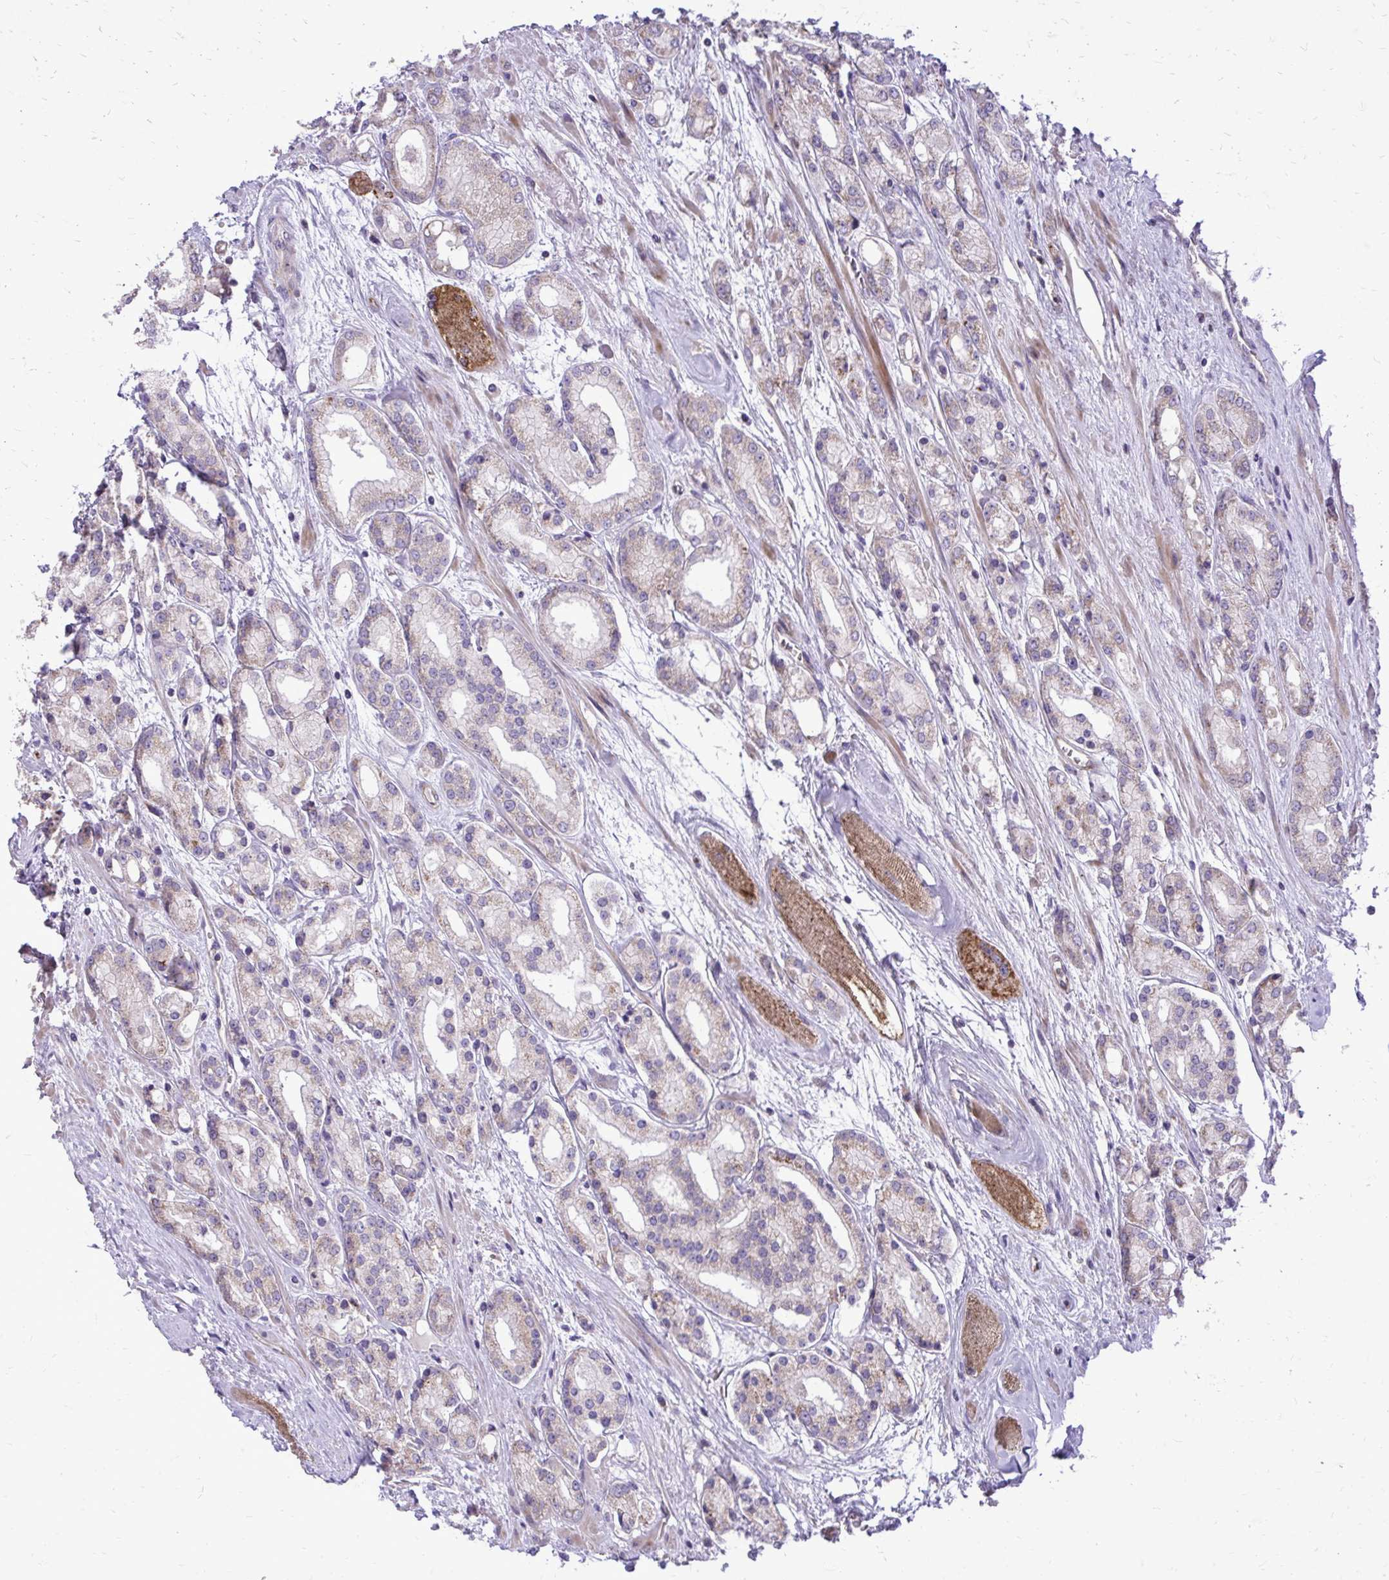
{"staining": {"intensity": "weak", "quantity": "25%-75%", "location": "cytoplasmic/membranous"}, "tissue": "prostate cancer", "cell_type": "Tumor cells", "image_type": "cancer", "snomed": [{"axis": "morphology", "description": "Adenocarcinoma, High grade"}, {"axis": "topography", "description": "Prostate"}], "caption": "This is a histology image of immunohistochemistry (IHC) staining of prostate adenocarcinoma (high-grade), which shows weak staining in the cytoplasmic/membranous of tumor cells.", "gene": "ABCC3", "patient": {"sex": "male", "age": 67}}